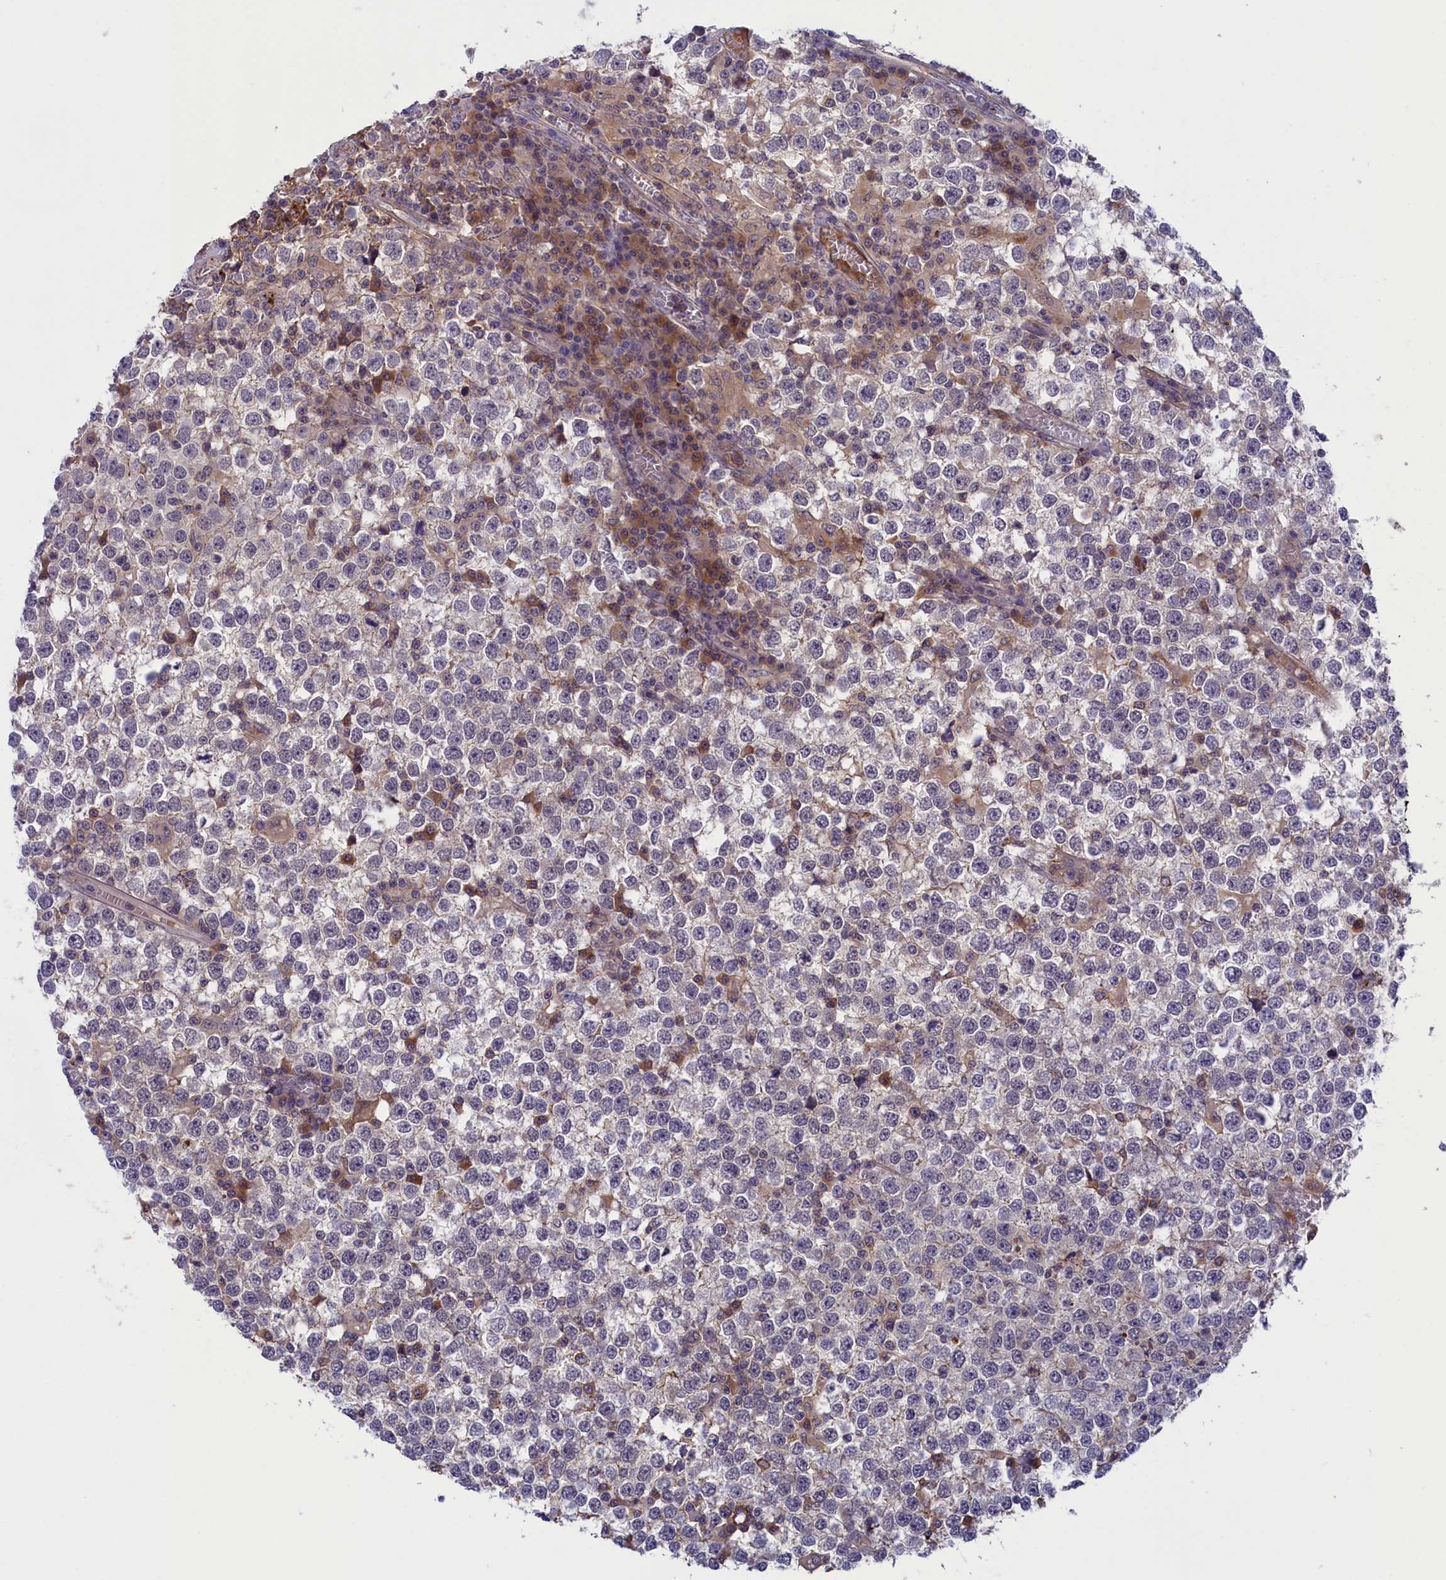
{"staining": {"intensity": "weak", "quantity": "<25%", "location": "cytoplasmic/membranous"}, "tissue": "testis cancer", "cell_type": "Tumor cells", "image_type": "cancer", "snomed": [{"axis": "morphology", "description": "Seminoma, NOS"}, {"axis": "topography", "description": "Testis"}], "caption": "IHC of testis cancer reveals no expression in tumor cells.", "gene": "STYX", "patient": {"sex": "male", "age": 65}}